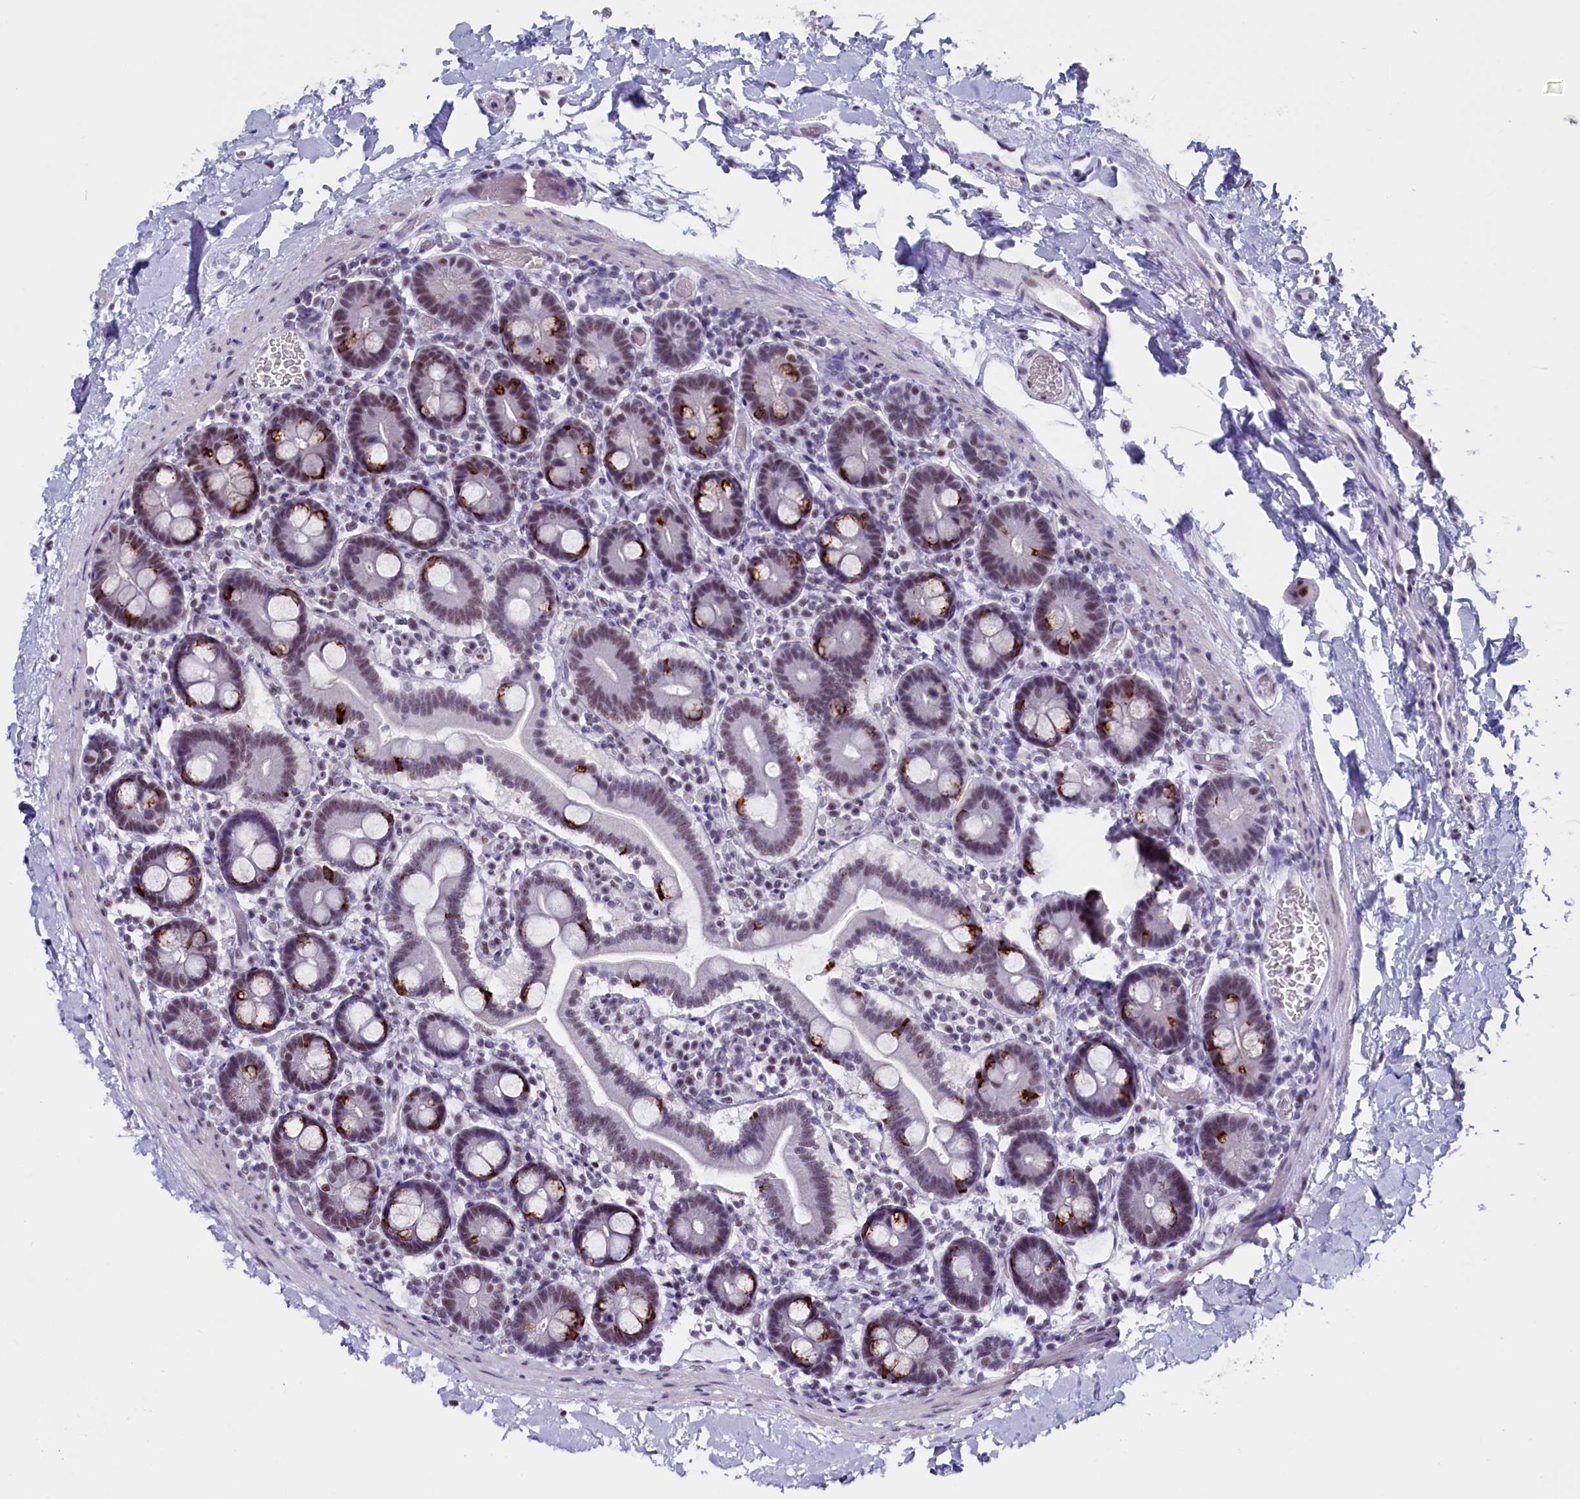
{"staining": {"intensity": "moderate", "quantity": "25%-75%", "location": "cytoplasmic/membranous,nuclear"}, "tissue": "duodenum", "cell_type": "Glandular cells", "image_type": "normal", "snomed": [{"axis": "morphology", "description": "Normal tissue, NOS"}, {"axis": "topography", "description": "Duodenum"}], "caption": "DAB (3,3'-diaminobenzidine) immunohistochemical staining of normal human duodenum displays moderate cytoplasmic/membranous,nuclear protein staining in approximately 25%-75% of glandular cells.", "gene": "CD2BP2", "patient": {"sex": "male", "age": 55}}